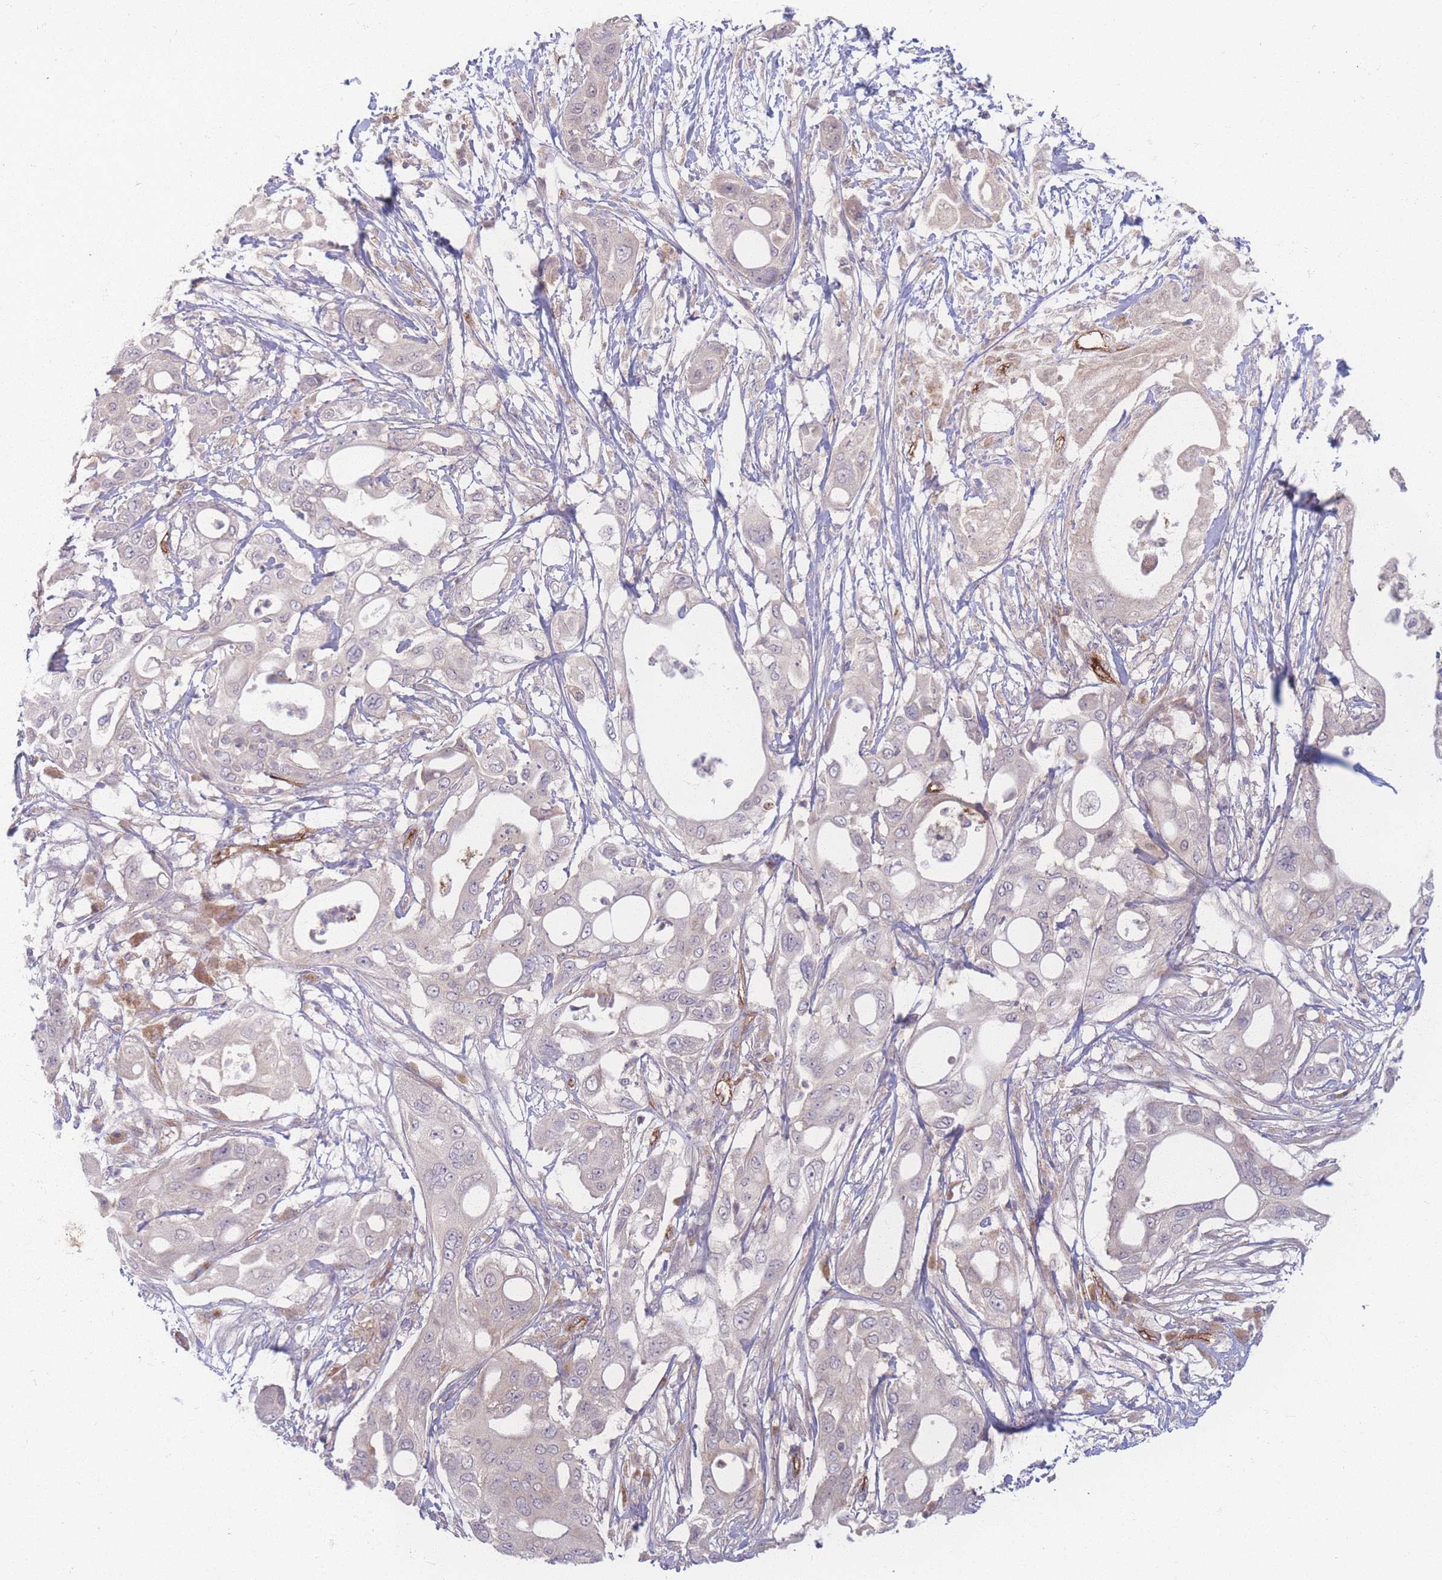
{"staining": {"intensity": "negative", "quantity": "none", "location": "none"}, "tissue": "pancreatic cancer", "cell_type": "Tumor cells", "image_type": "cancer", "snomed": [{"axis": "morphology", "description": "Adenocarcinoma, NOS"}, {"axis": "topography", "description": "Pancreas"}], "caption": "Pancreatic cancer was stained to show a protein in brown. There is no significant staining in tumor cells. (DAB immunohistochemistry, high magnification).", "gene": "INSR", "patient": {"sex": "male", "age": 68}}